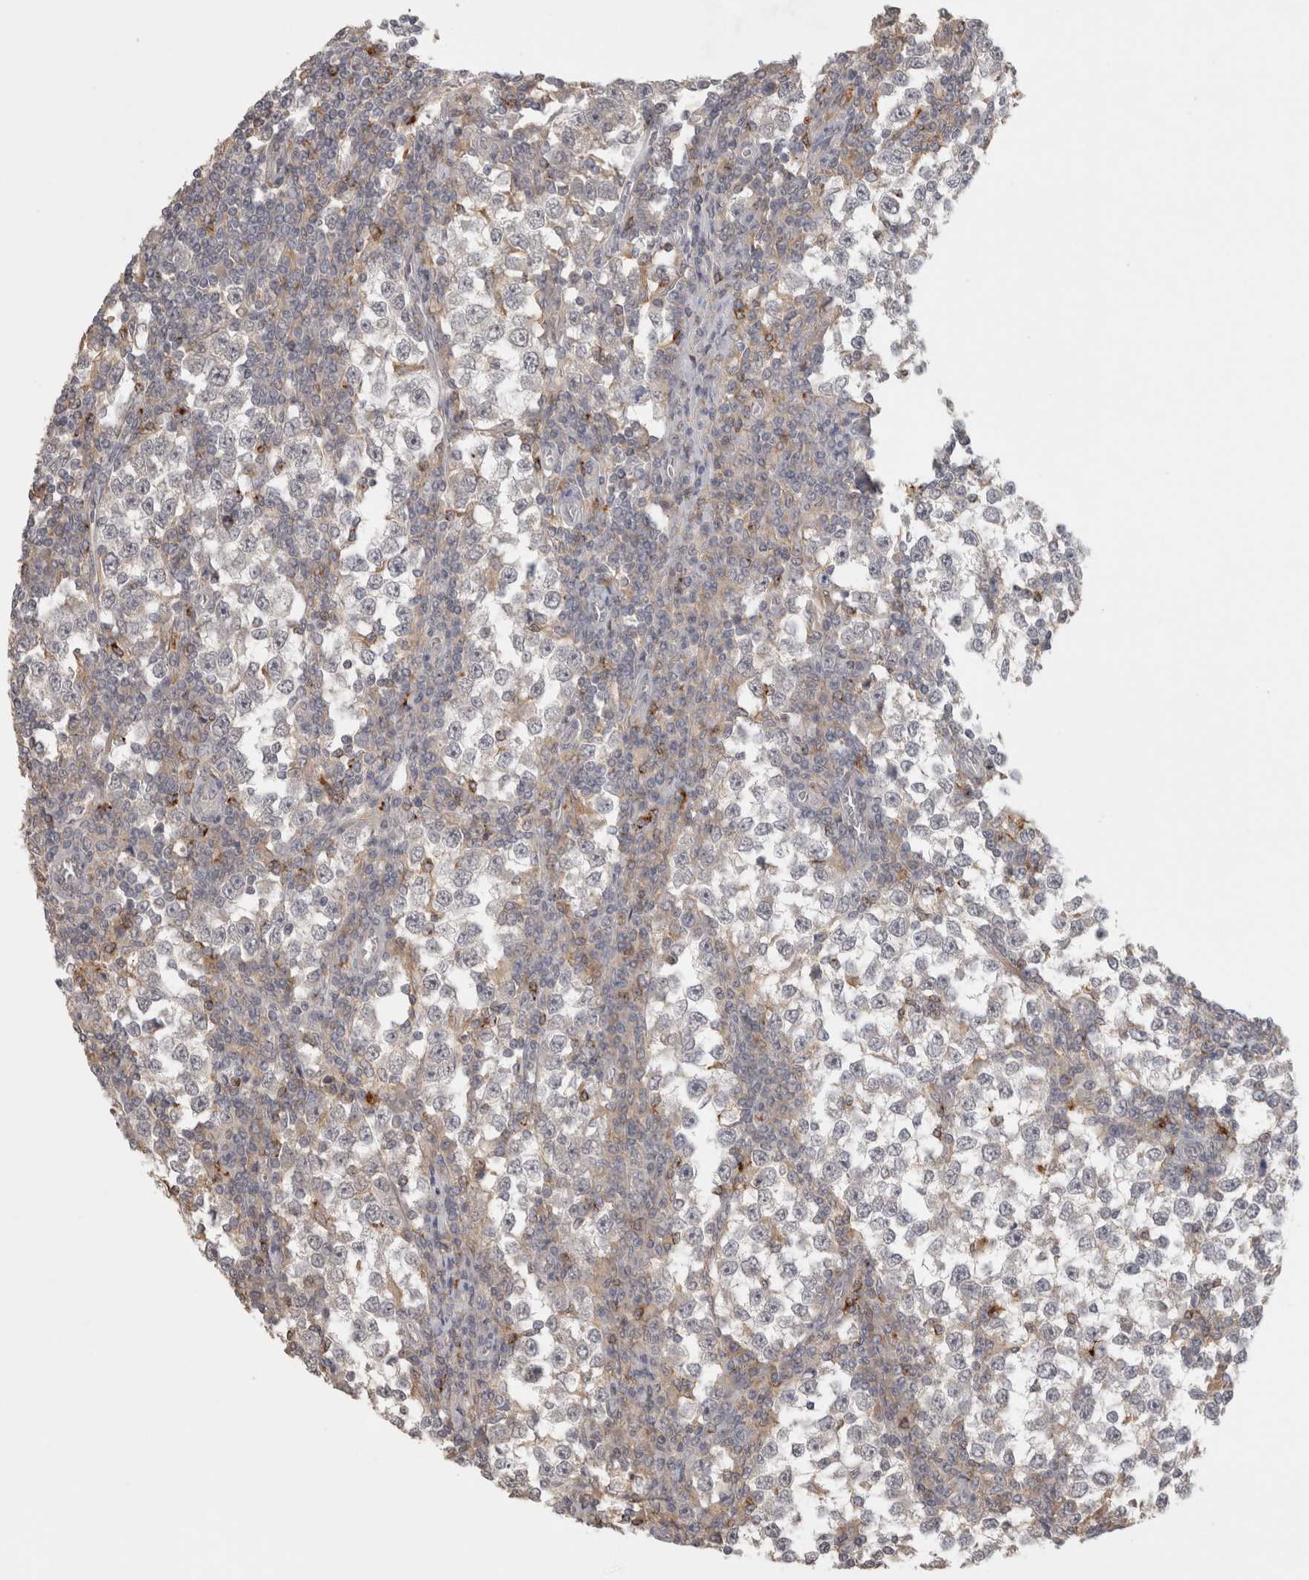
{"staining": {"intensity": "negative", "quantity": "none", "location": "none"}, "tissue": "testis cancer", "cell_type": "Tumor cells", "image_type": "cancer", "snomed": [{"axis": "morphology", "description": "Seminoma, NOS"}, {"axis": "topography", "description": "Testis"}], "caption": "The image displays no staining of tumor cells in testis seminoma.", "gene": "HAVCR2", "patient": {"sex": "male", "age": 65}}